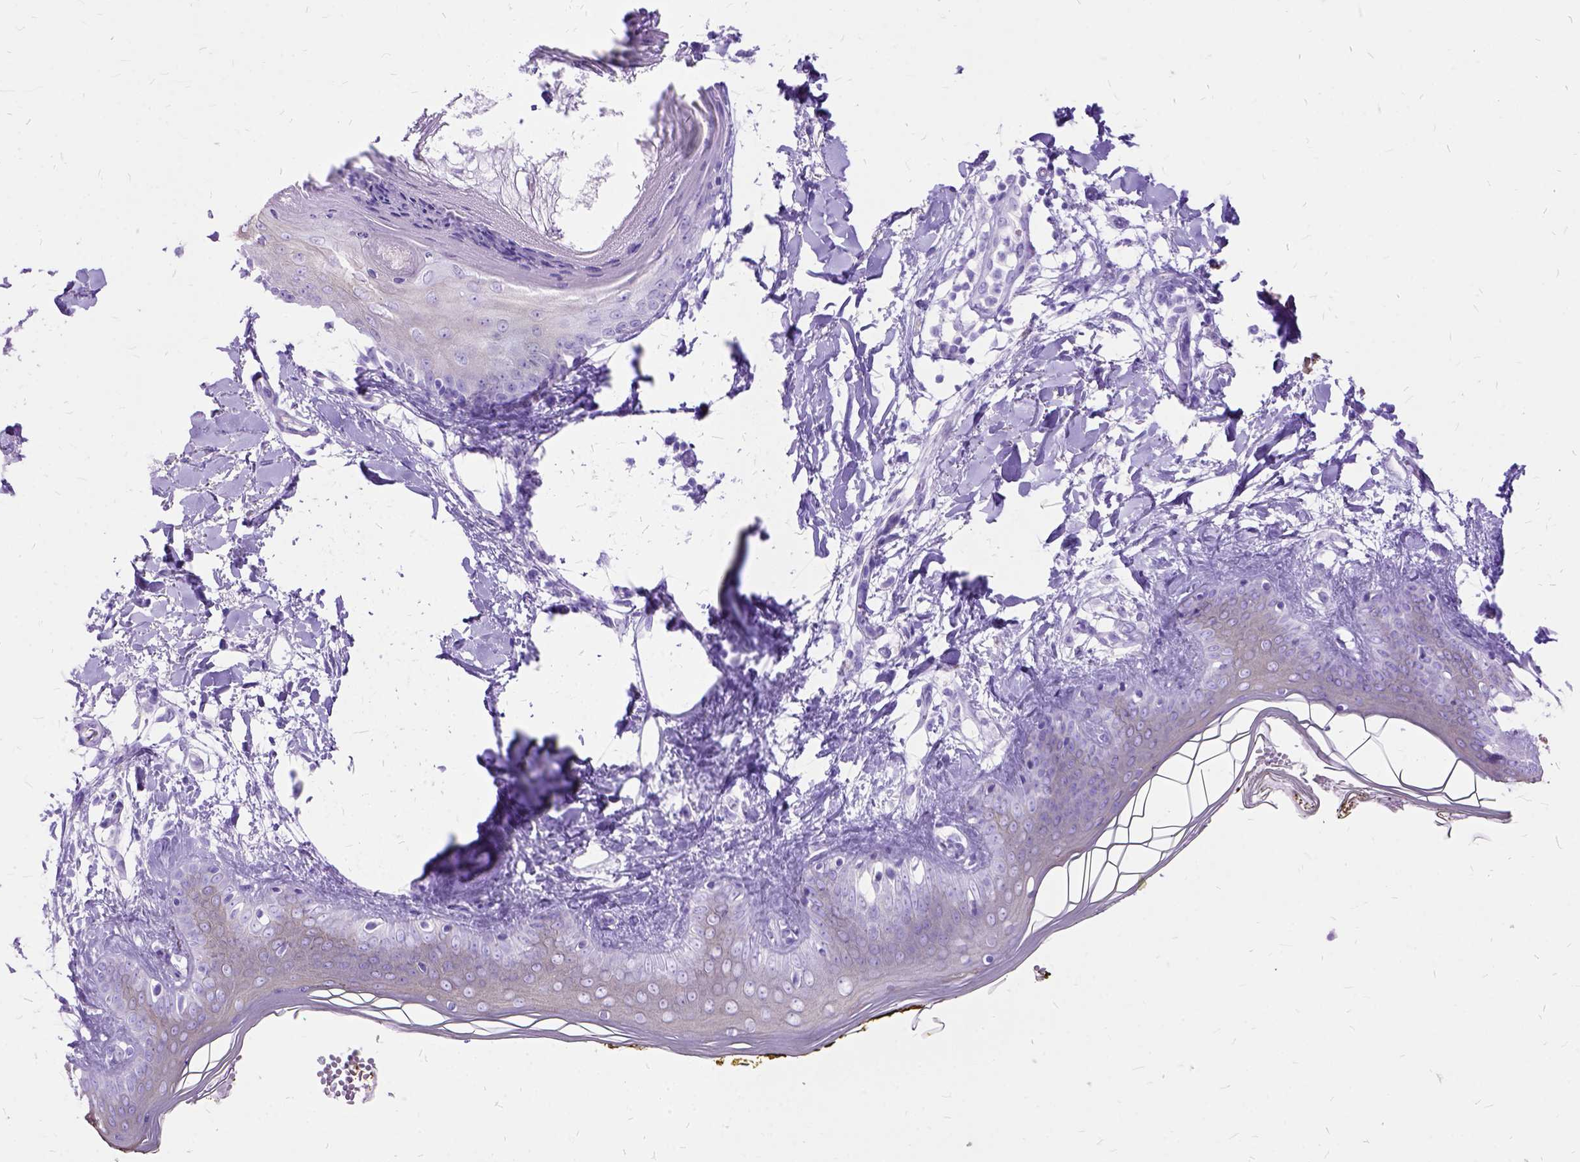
{"staining": {"intensity": "negative", "quantity": "none", "location": "none"}, "tissue": "skin", "cell_type": "Fibroblasts", "image_type": "normal", "snomed": [{"axis": "morphology", "description": "Normal tissue, NOS"}, {"axis": "topography", "description": "Skin"}], "caption": "High power microscopy photomicrograph of an IHC photomicrograph of unremarkable skin, revealing no significant staining in fibroblasts.", "gene": "DNAH2", "patient": {"sex": "female", "age": 34}}